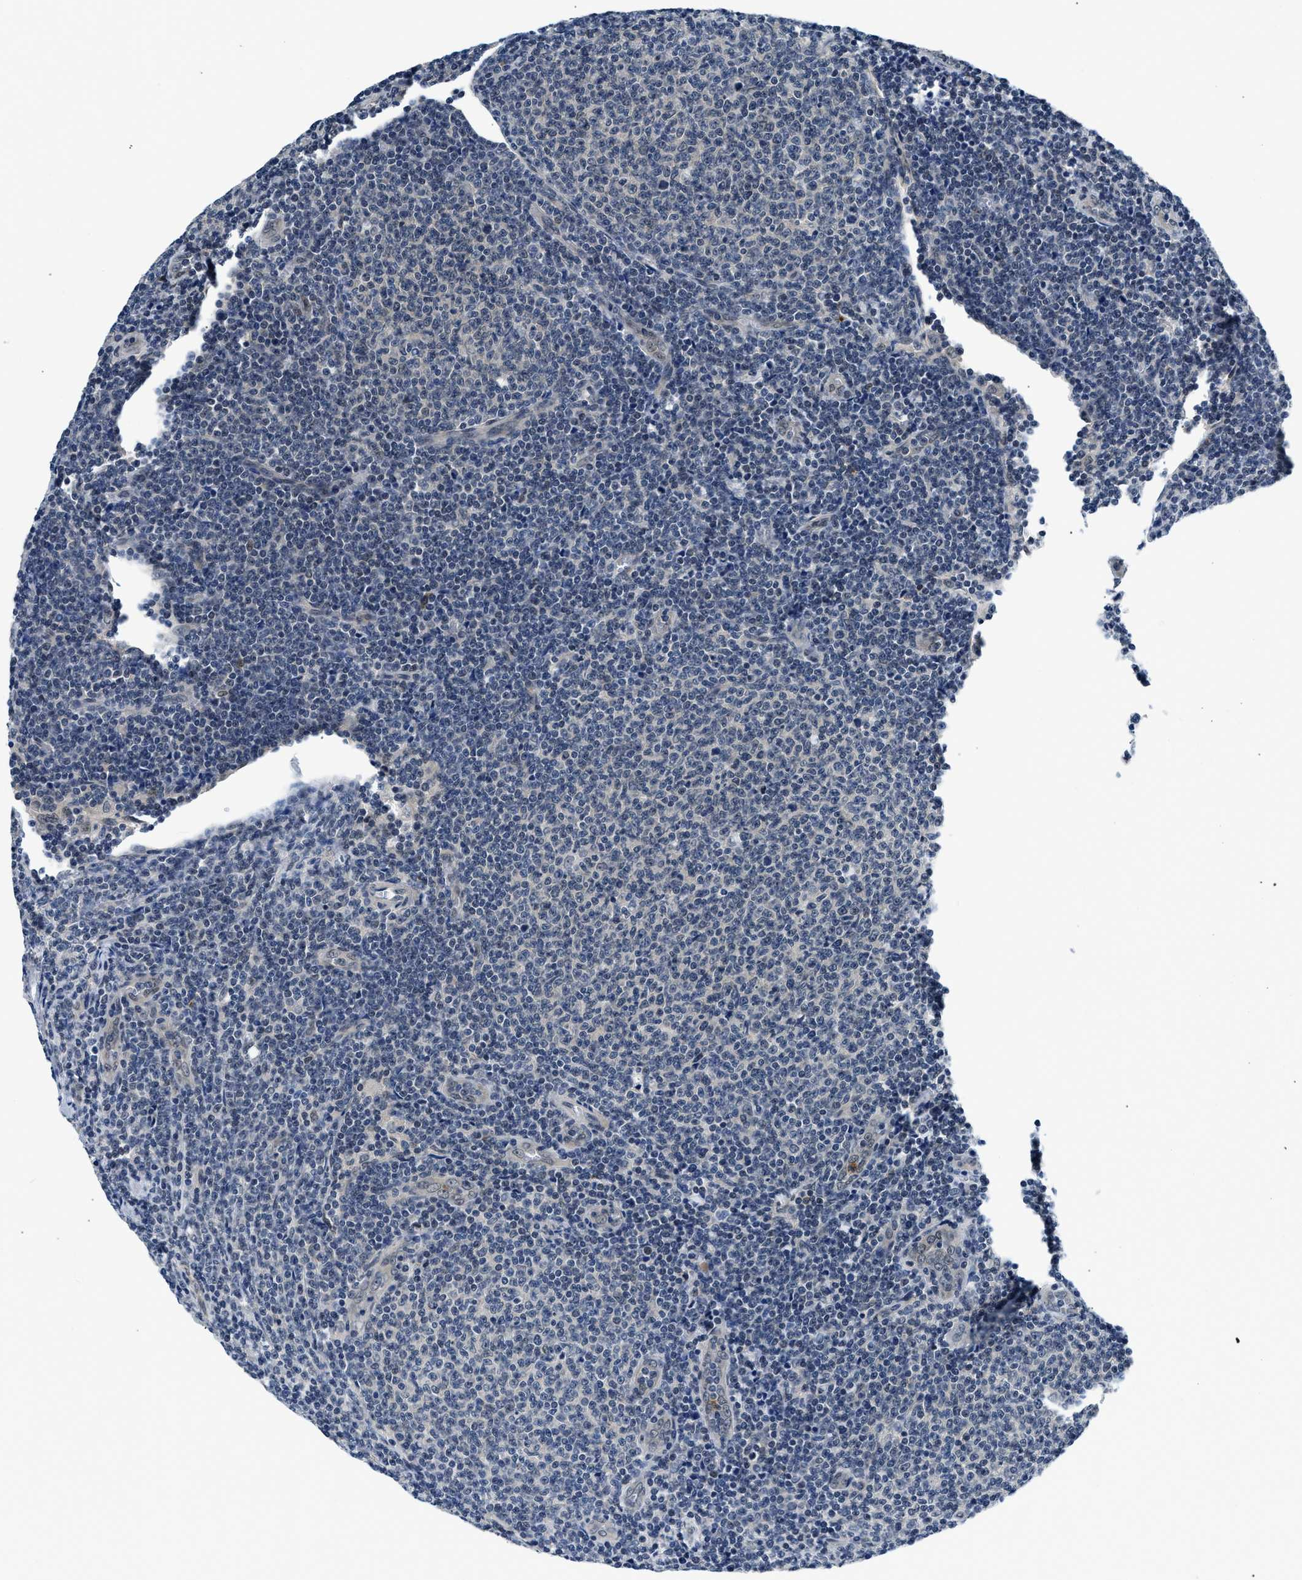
{"staining": {"intensity": "negative", "quantity": "none", "location": "none"}, "tissue": "lymphoma", "cell_type": "Tumor cells", "image_type": "cancer", "snomed": [{"axis": "morphology", "description": "Malignant lymphoma, non-Hodgkin's type, Low grade"}, {"axis": "topography", "description": "Lymph node"}], "caption": "Protein analysis of low-grade malignant lymphoma, non-Hodgkin's type reveals no significant staining in tumor cells.", "gene": "SMAD4", "patient": {"sex": "male", "age": 66}}